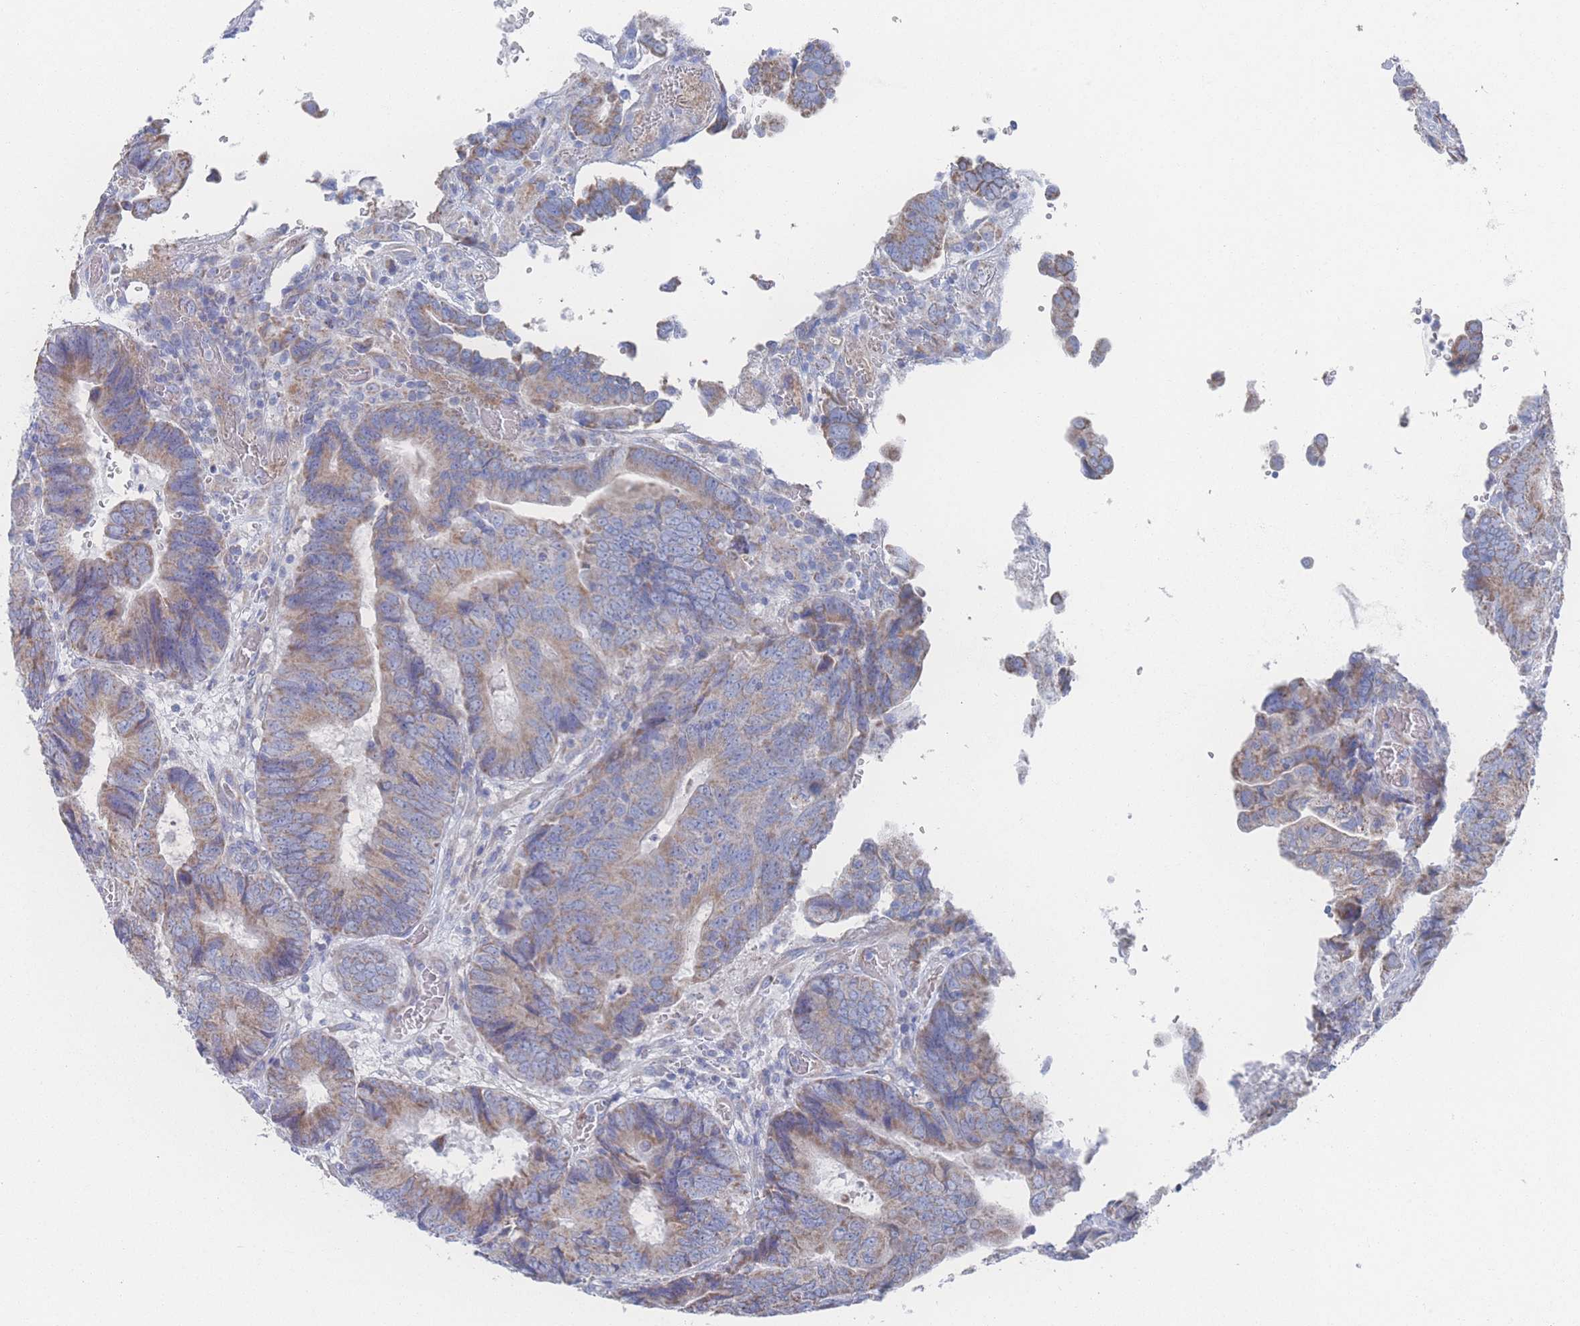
{"staining": {"intensity": "moderate", "quantity": "25%-75%", "location": "cytoplasmic/membranous"}, "tissue": "colorectal cancer", "cell_type": "Tumor cells", "image_type": "cancer", "snomed": [{"axis": "morphology", "description": "Adenocarcinoma, NOS"}, {"axis": "topography", "description": "Colon"}], "caption": "A brown stain highlights moderate cytoplasmic/membranous staining of a protein in human colorectal cancer (adenocarcinoma) tumor cells. (DAB IHC with brightfield microscopy, high magnification).", "gene": "SNPH", "patient": {"sex": "male", "age": 85}}